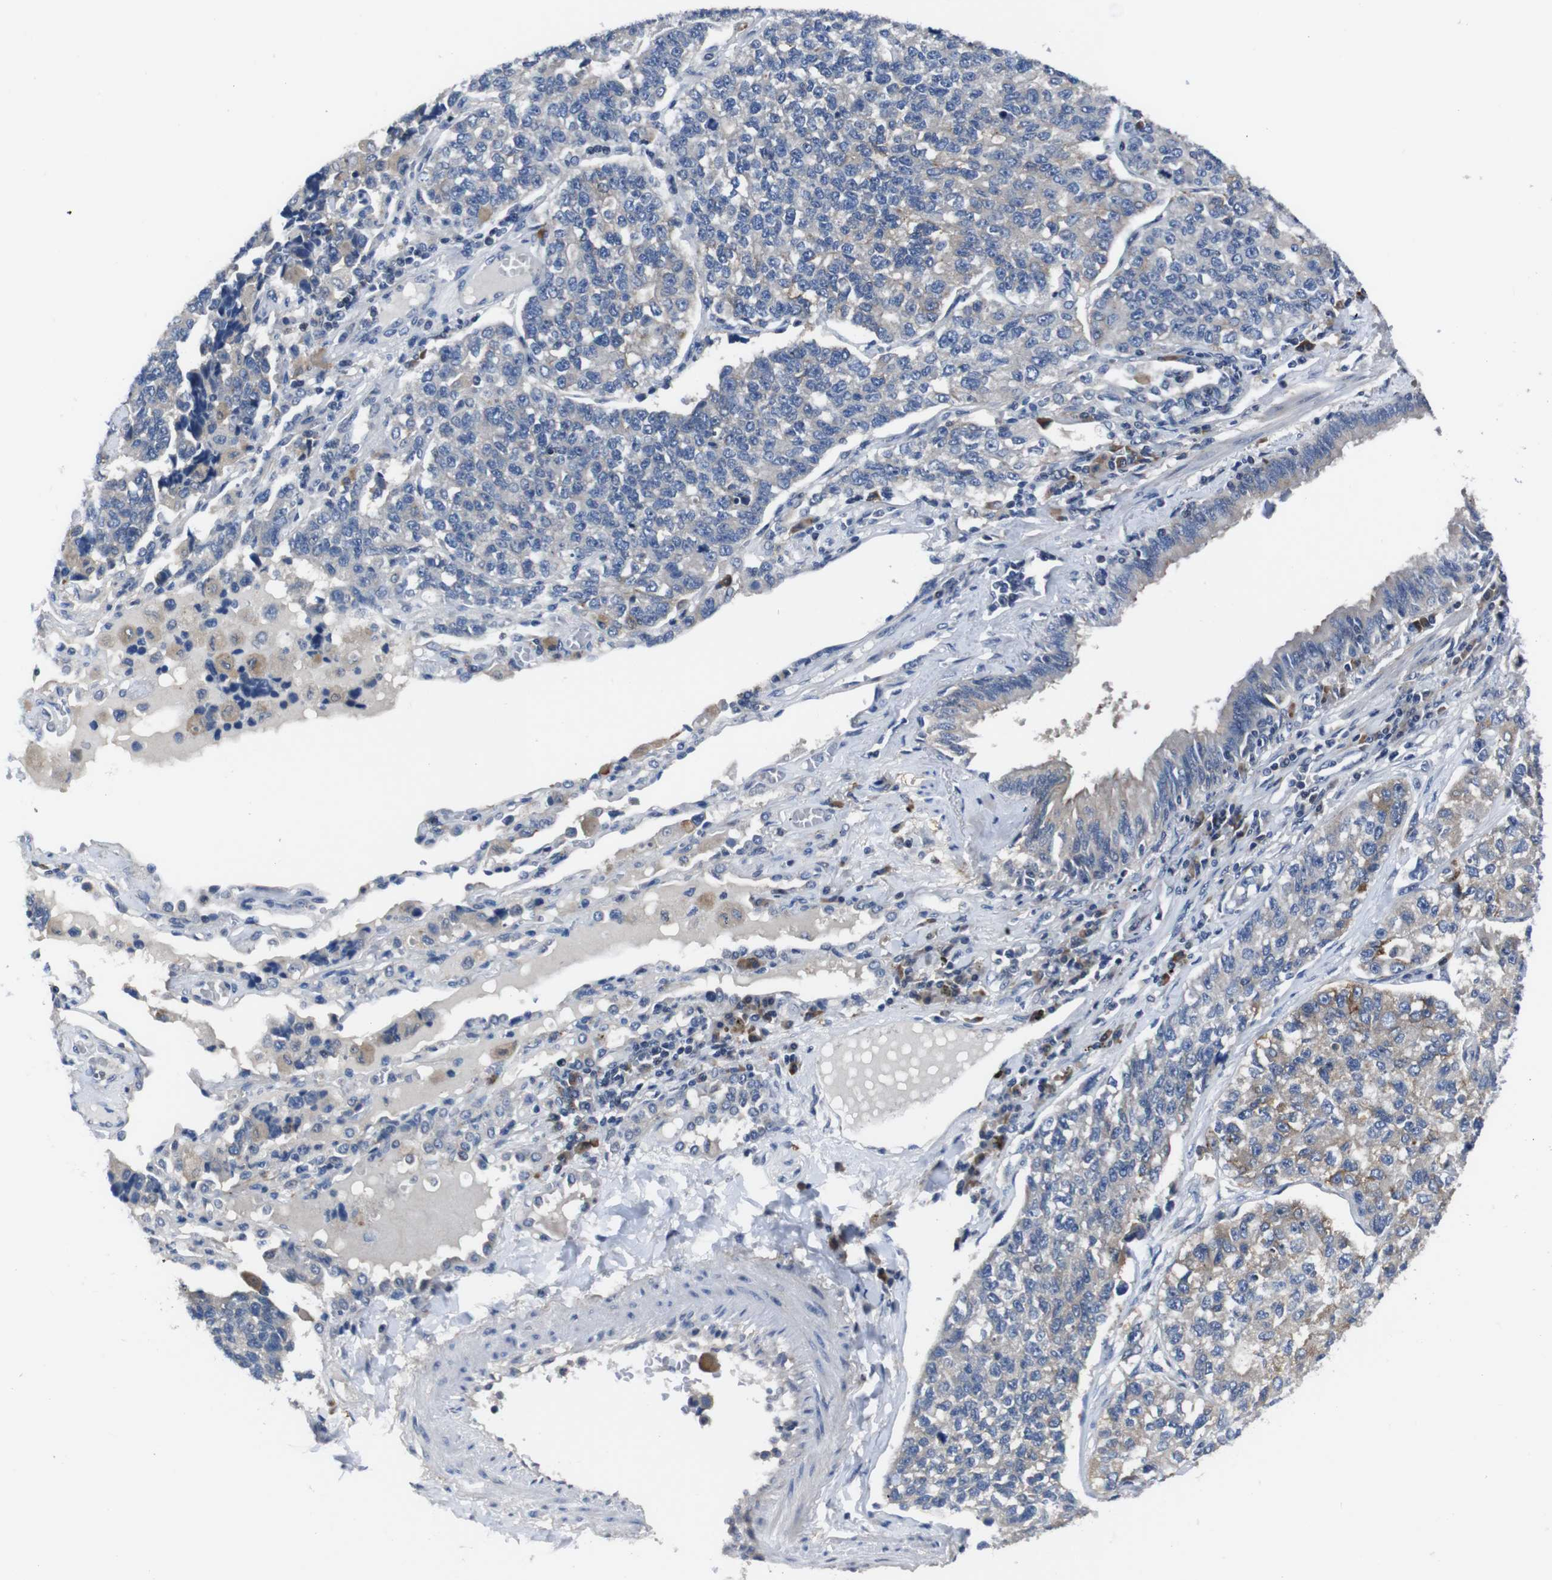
{"staining": {"intensity": "moderate", "quantity": "25%-75%", "location": "cytoplasmic/membranous"}, "tissue": "lung cancer", "cell_type": "Tumor cells", "image_type": "cancer", "snomed": [{"axis": "morphology", "description": "Adenocarcinoma, NOS"}, {"axis": "topography", "description": "Lung"}], "caption": "Human lung adenocarcinoma stained with a protein marker displays moderate staining in tumor cells.", "gene": "SEMA4B", "patient": {"sex": "male", "age": 49}}